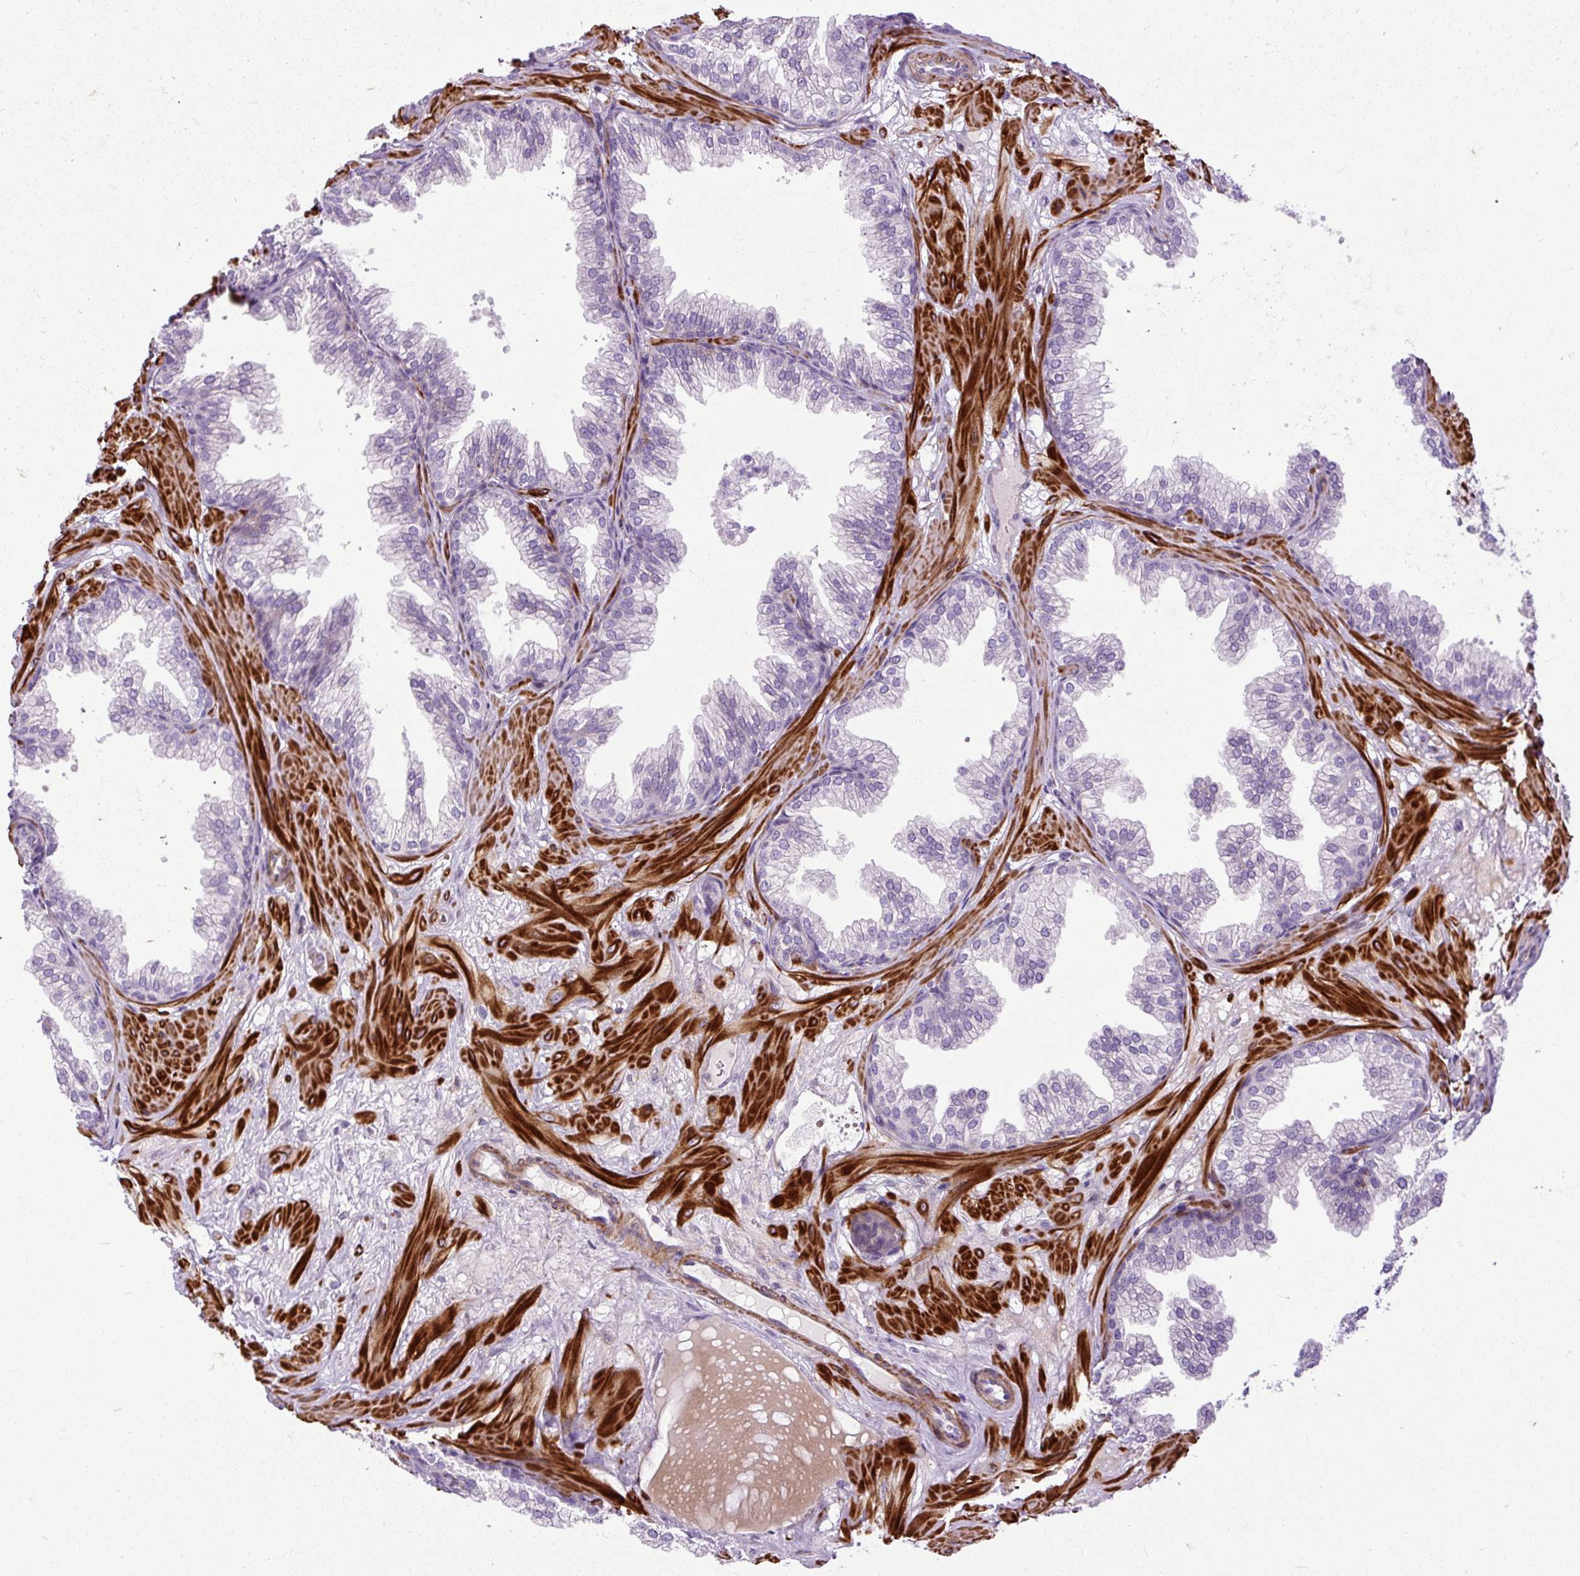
{"staining": {"intensity": "negative", "quantity": "none", "location": "none"}, "tissue": "prostate", "cell_type": "Glandular cells", "image_type": "normal", "snomed": [{"axis": "morphology", "description": "Normal tissue, NOS"}, {"axis": "topography", "description": "Prostate"}], "caption": "An immunohistochemistry photomicrograph of normal prostate is shown. There is no staining in glandular cells of prostate.", "gene": "ZNF197", "patient": {"sex": "male", "age": 37}}